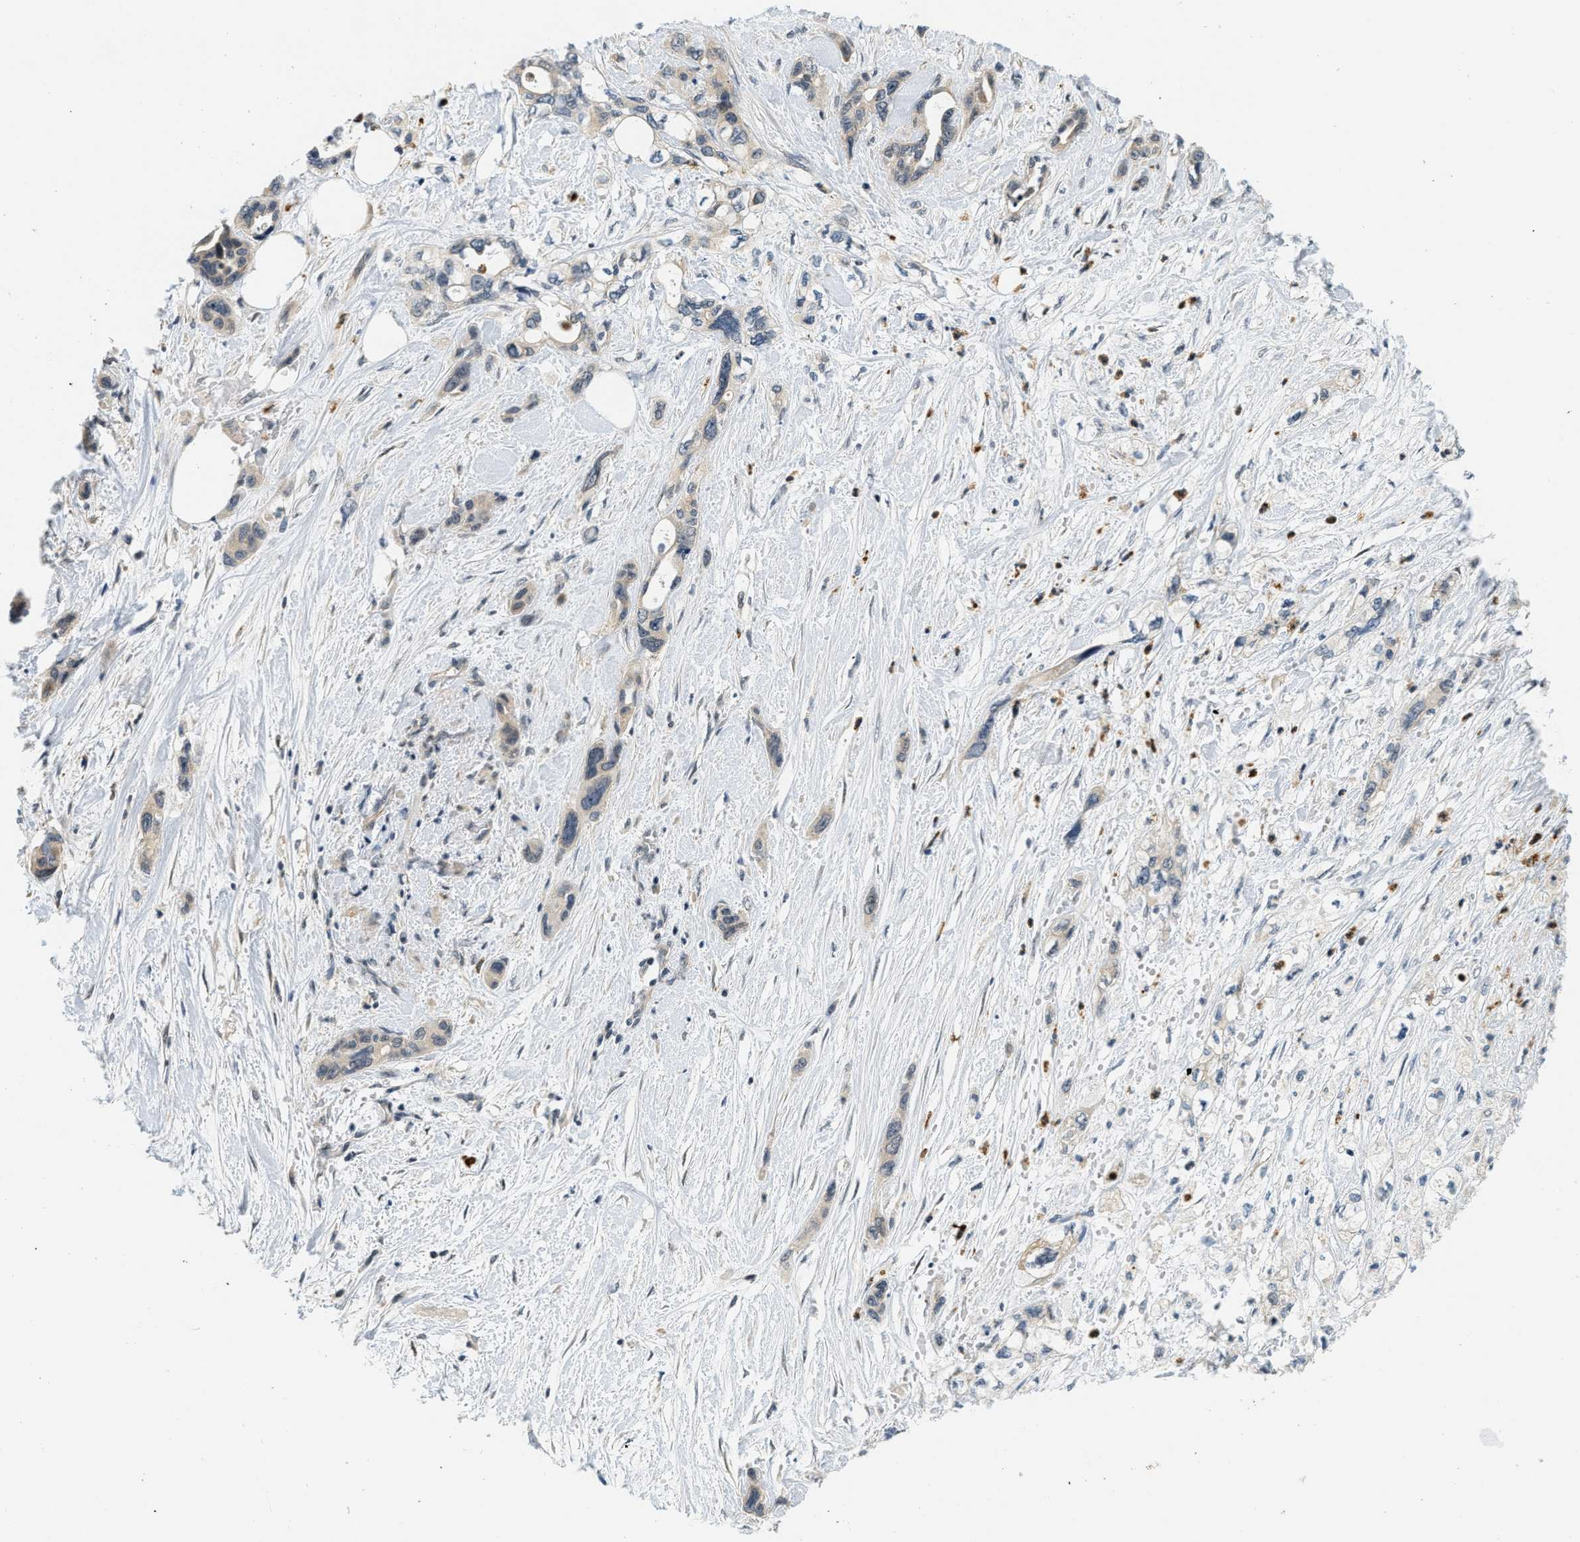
{"staining": {"intensity": "weak", "quantity": "<25%", "location": "cytoplasmic/membranous"}, "tissue": "pancreatic cancer", "cell_type": "Tumor cells", "image_type": "cancer", "snomed": [{"axis": "morphology", "description": "Adenocarcinoma, NOS"}, {"axis": "topography", "description": "Pancreas"}], "caption": "Protein analysis of pancreatic adenocarcinoma reveals no significant staining in tumor cells.", "gene": "KMT2A", "patient": {"sex": "male", "age": 46}}